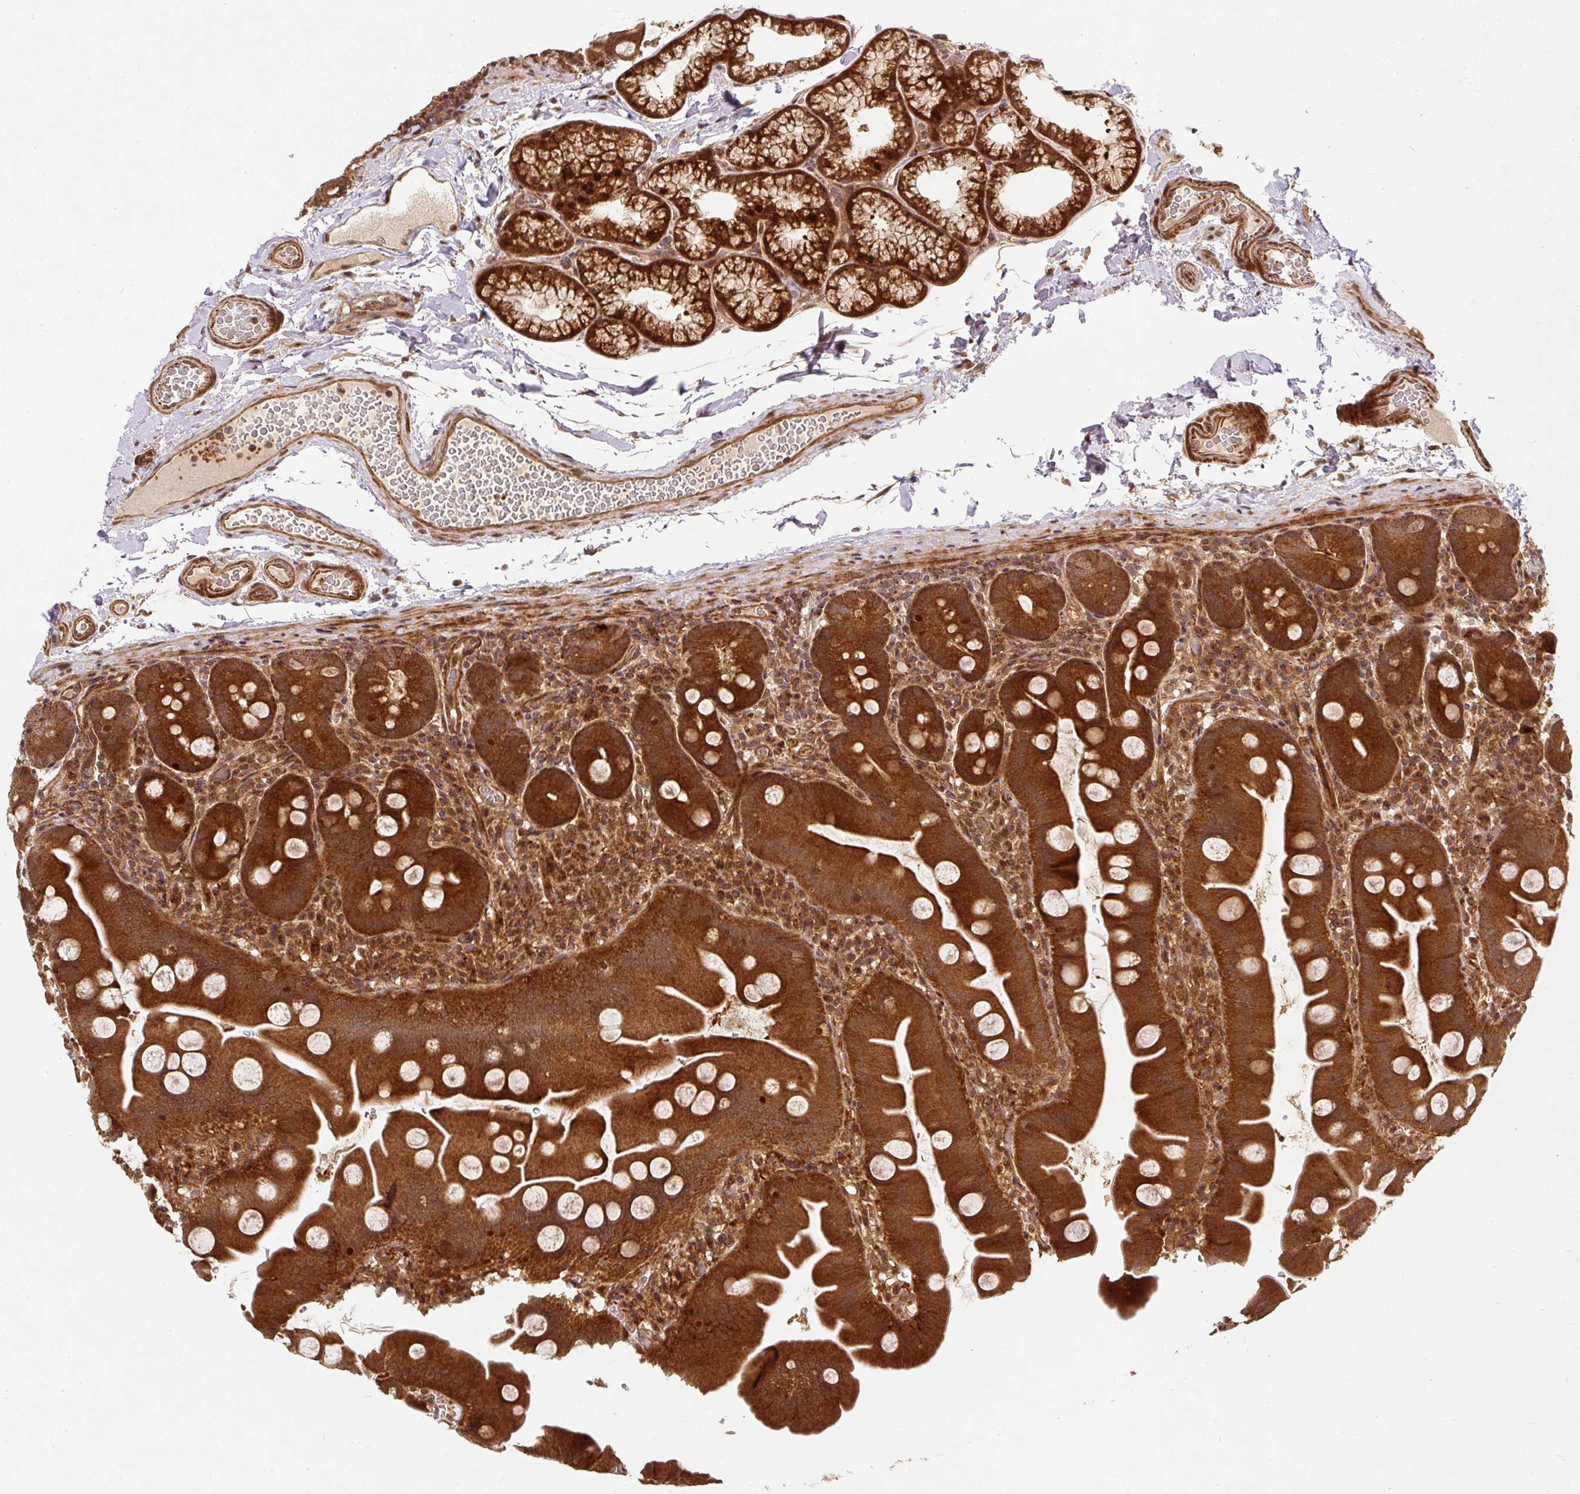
{"staining": {"intensity": "strong", "quantity": ">75%", "location": "cytoplasmic/membranous,nuclear"}, "tissue": "small intestine", "cell_type": "Glandular cells", "image_type": "normal", "snomed": [{"axis": "morphology", "description": "Normal tissue, NOS"}, {"axis": "topography", "description": "Small intestine"}], "caption": "This photomicrograph displays IHC staining of benign small intestine, with high strong cytoplasmic/membranous,nuclear expression in approximately >75% of glandular cells.", "gene": "PSMD1", "patient": {"sex": "female", "age": 68}}